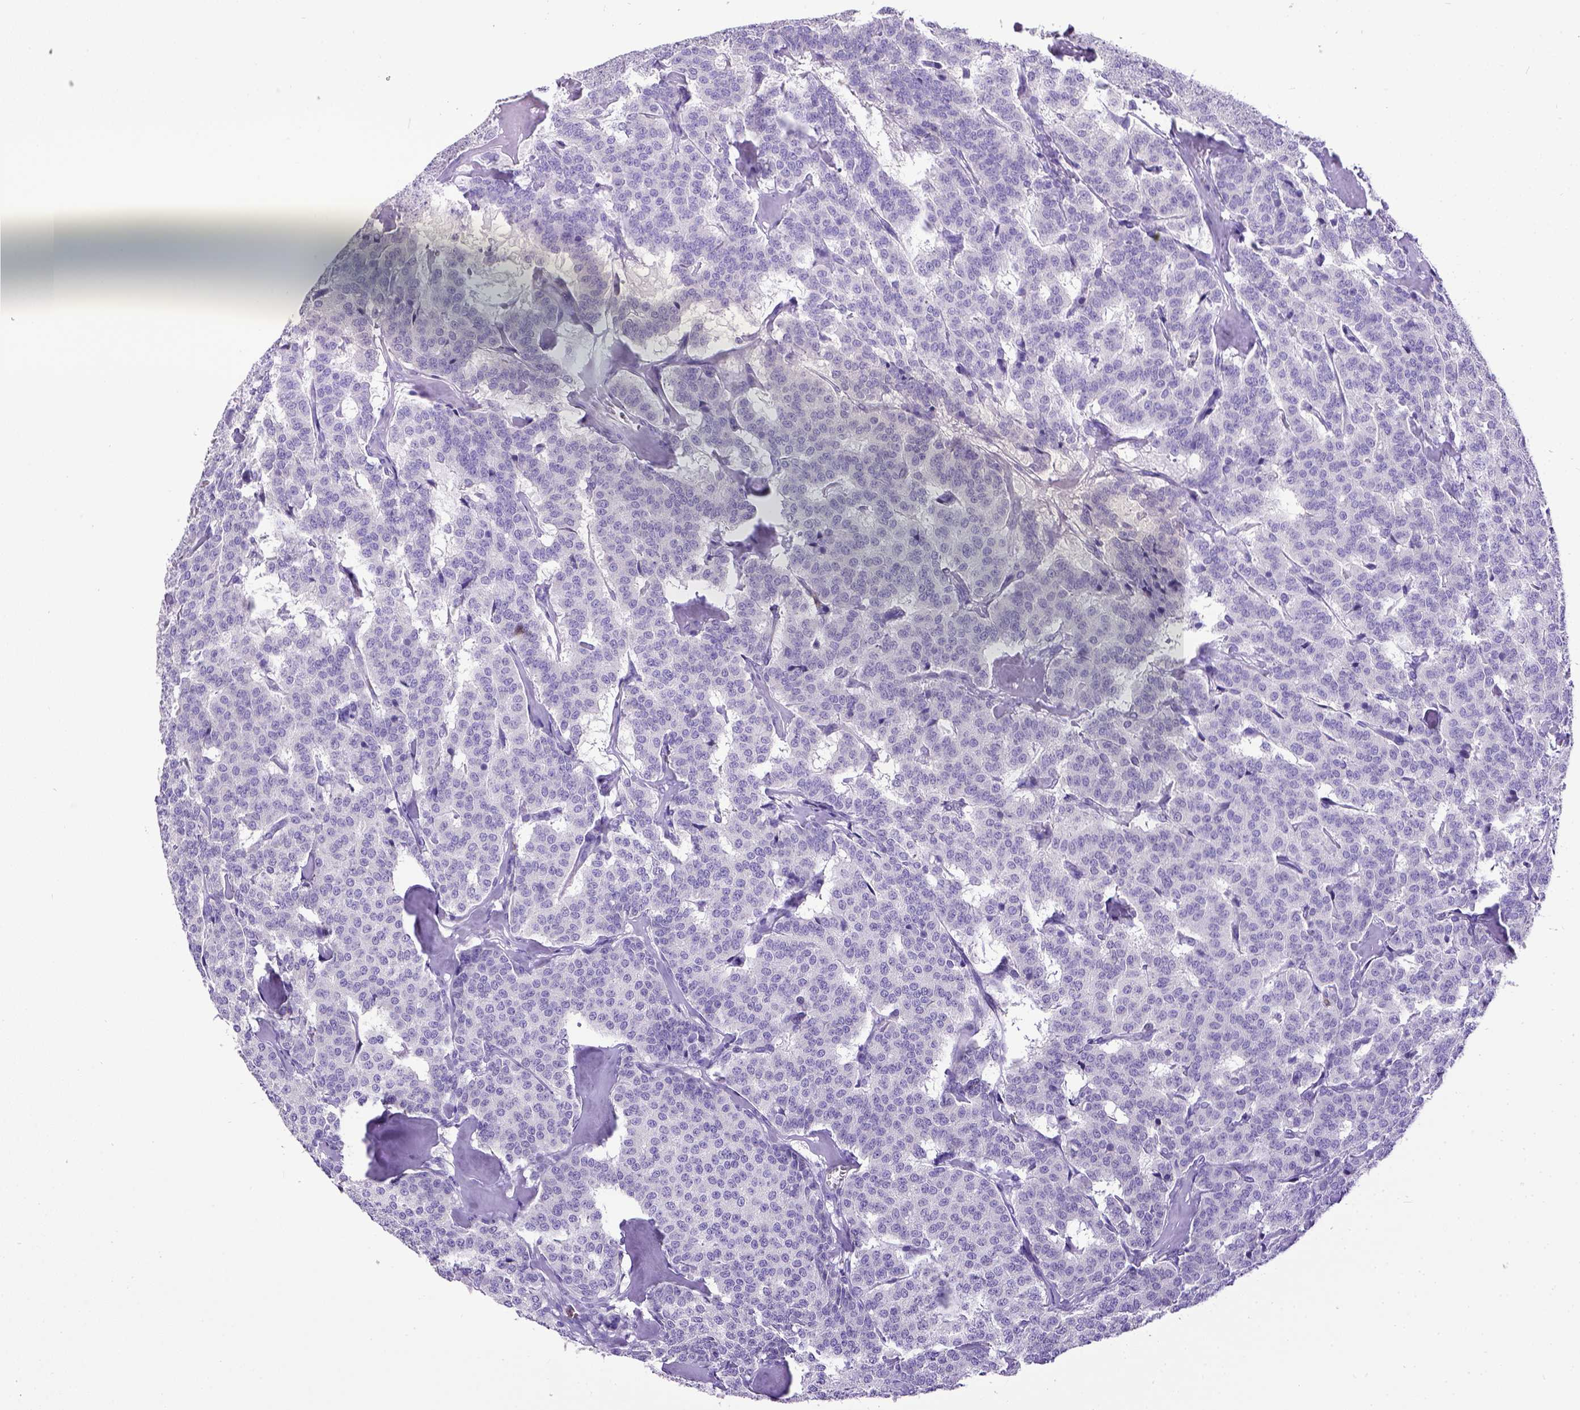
{"staining": {"intensity": "negative", "quantity": "none", "location": "none"}, "tissue": "carcinoid", "cell_type": "Tumor cells", "image_type": "cancer", "snomed": [{"axis": "morphology", "description": "Normal tissue, NOS"}, {"axis": "morphology", "description": "Carcinoid, malignant, NOS"}, {"axis": "topography", "description": "Lung"}], "caption": "DAB immunohistochemical staining of human malignant carcinoid exhibits no significant staining in tumor cells.", "gene": "CD3E", "patient": {"sex": "female", "age": 46}}